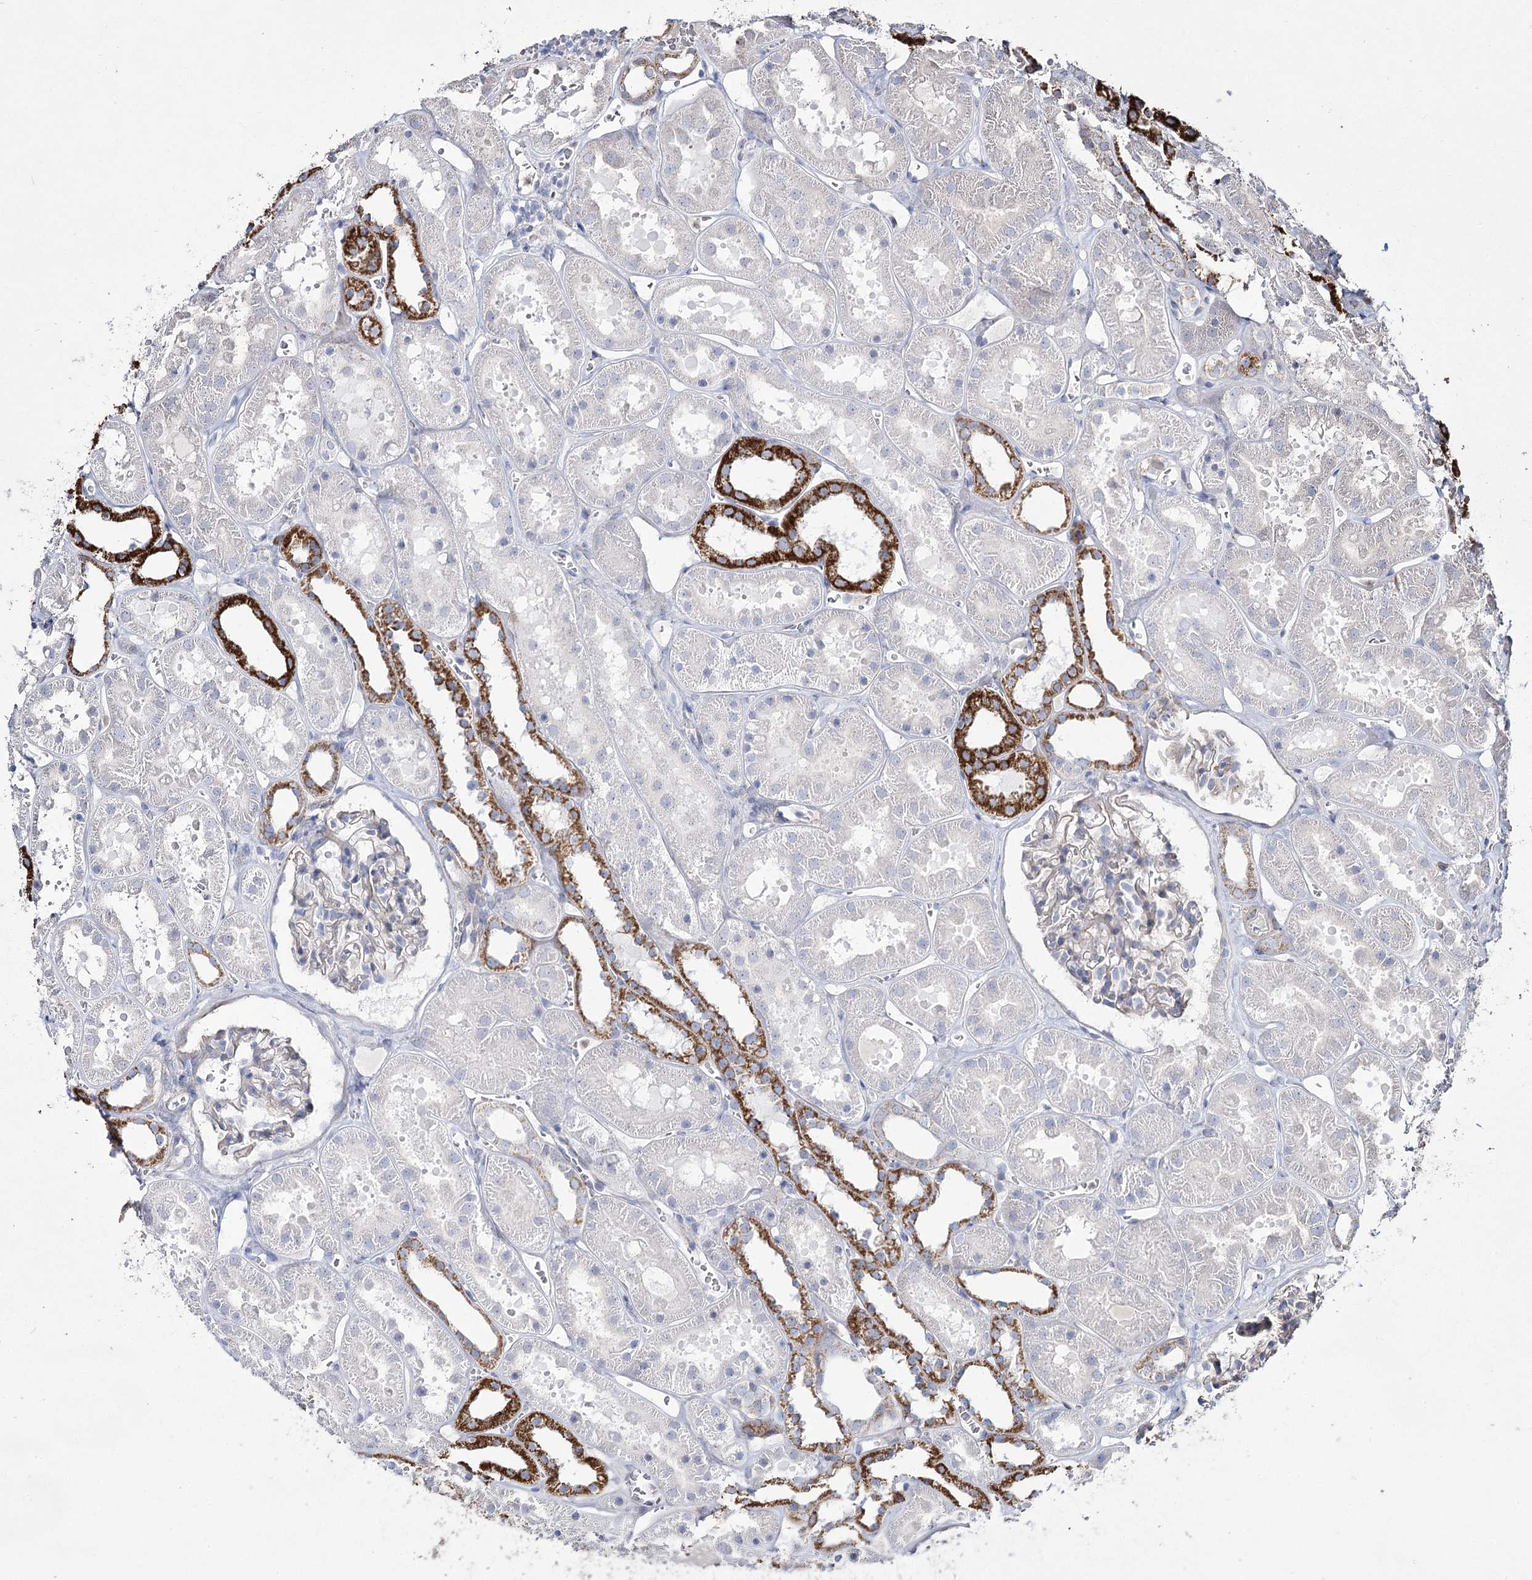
{"staining": {"intensity": "negative", "quantity": "none", "location": "none"}, "tissue": "kidney", "cell_type": "Cells in glomeruli", "image_type": "normal", "snomed": [{"axis": "morphology", "description": "Normal tissue, NOS"}, {"axis": "topography", "description": "Kidney"}], "caption": "Immunohistochemistry (IHC) of normal kidney shows no positivity in cells in glomeruli.", "gene": "ME3", "patient": {"sex": "female", "age": 41}}